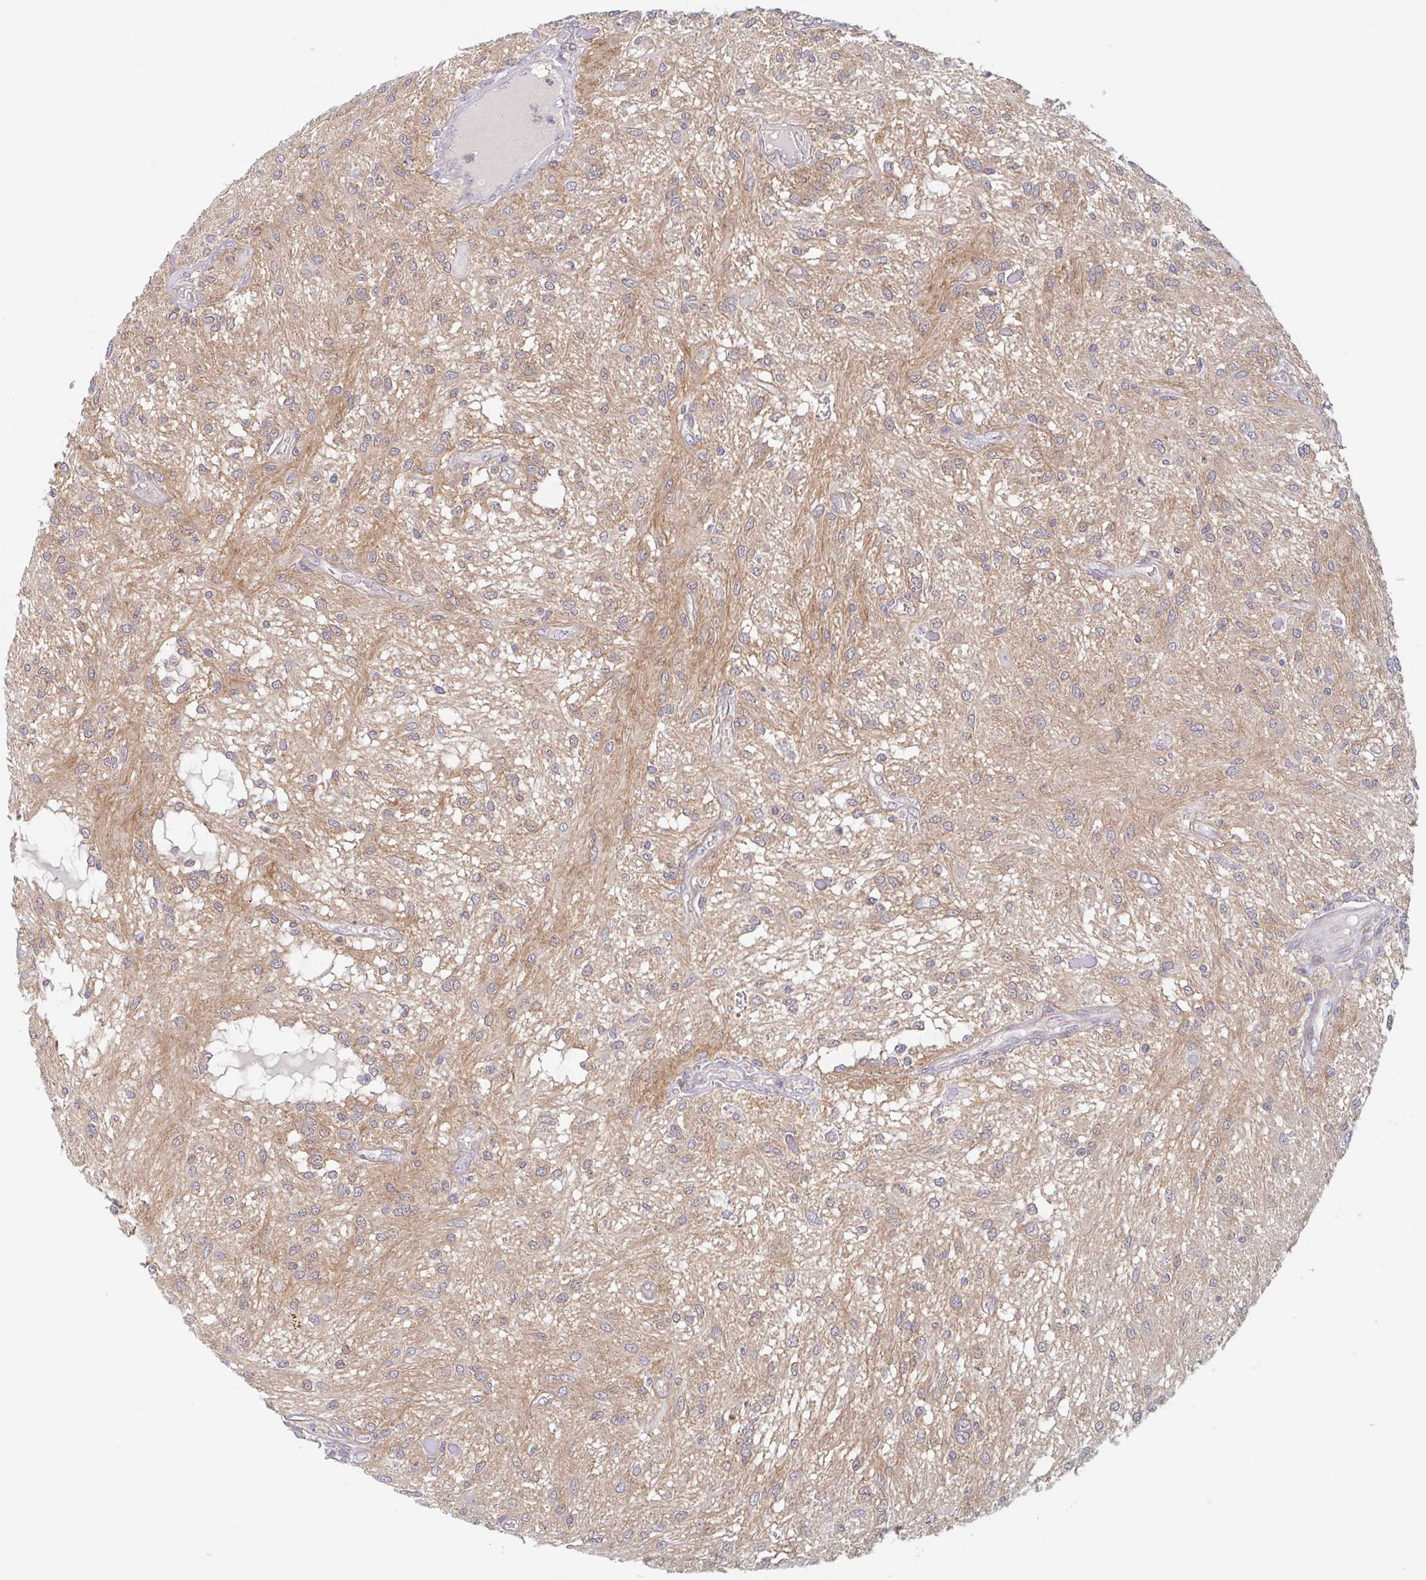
{"staining": {"intensity": "weak", "quantity": "<25%", "location": "cytoplasmic/membranous"}, "tissue": "glioma", "cell_type": "Tumor cells", "image_type": "cancer", "snomed": [{"axis": "morphology", "description": "Glioma, malignant, Low grade"}, {"axis": "topography", "description": "Cerebellum"}], "caption": "IHC of low-grade glioma (malignant) reveals no positivity in tumor cells.", "gene": "SURF1", "patient": {"sex": "female", "age": 14}}